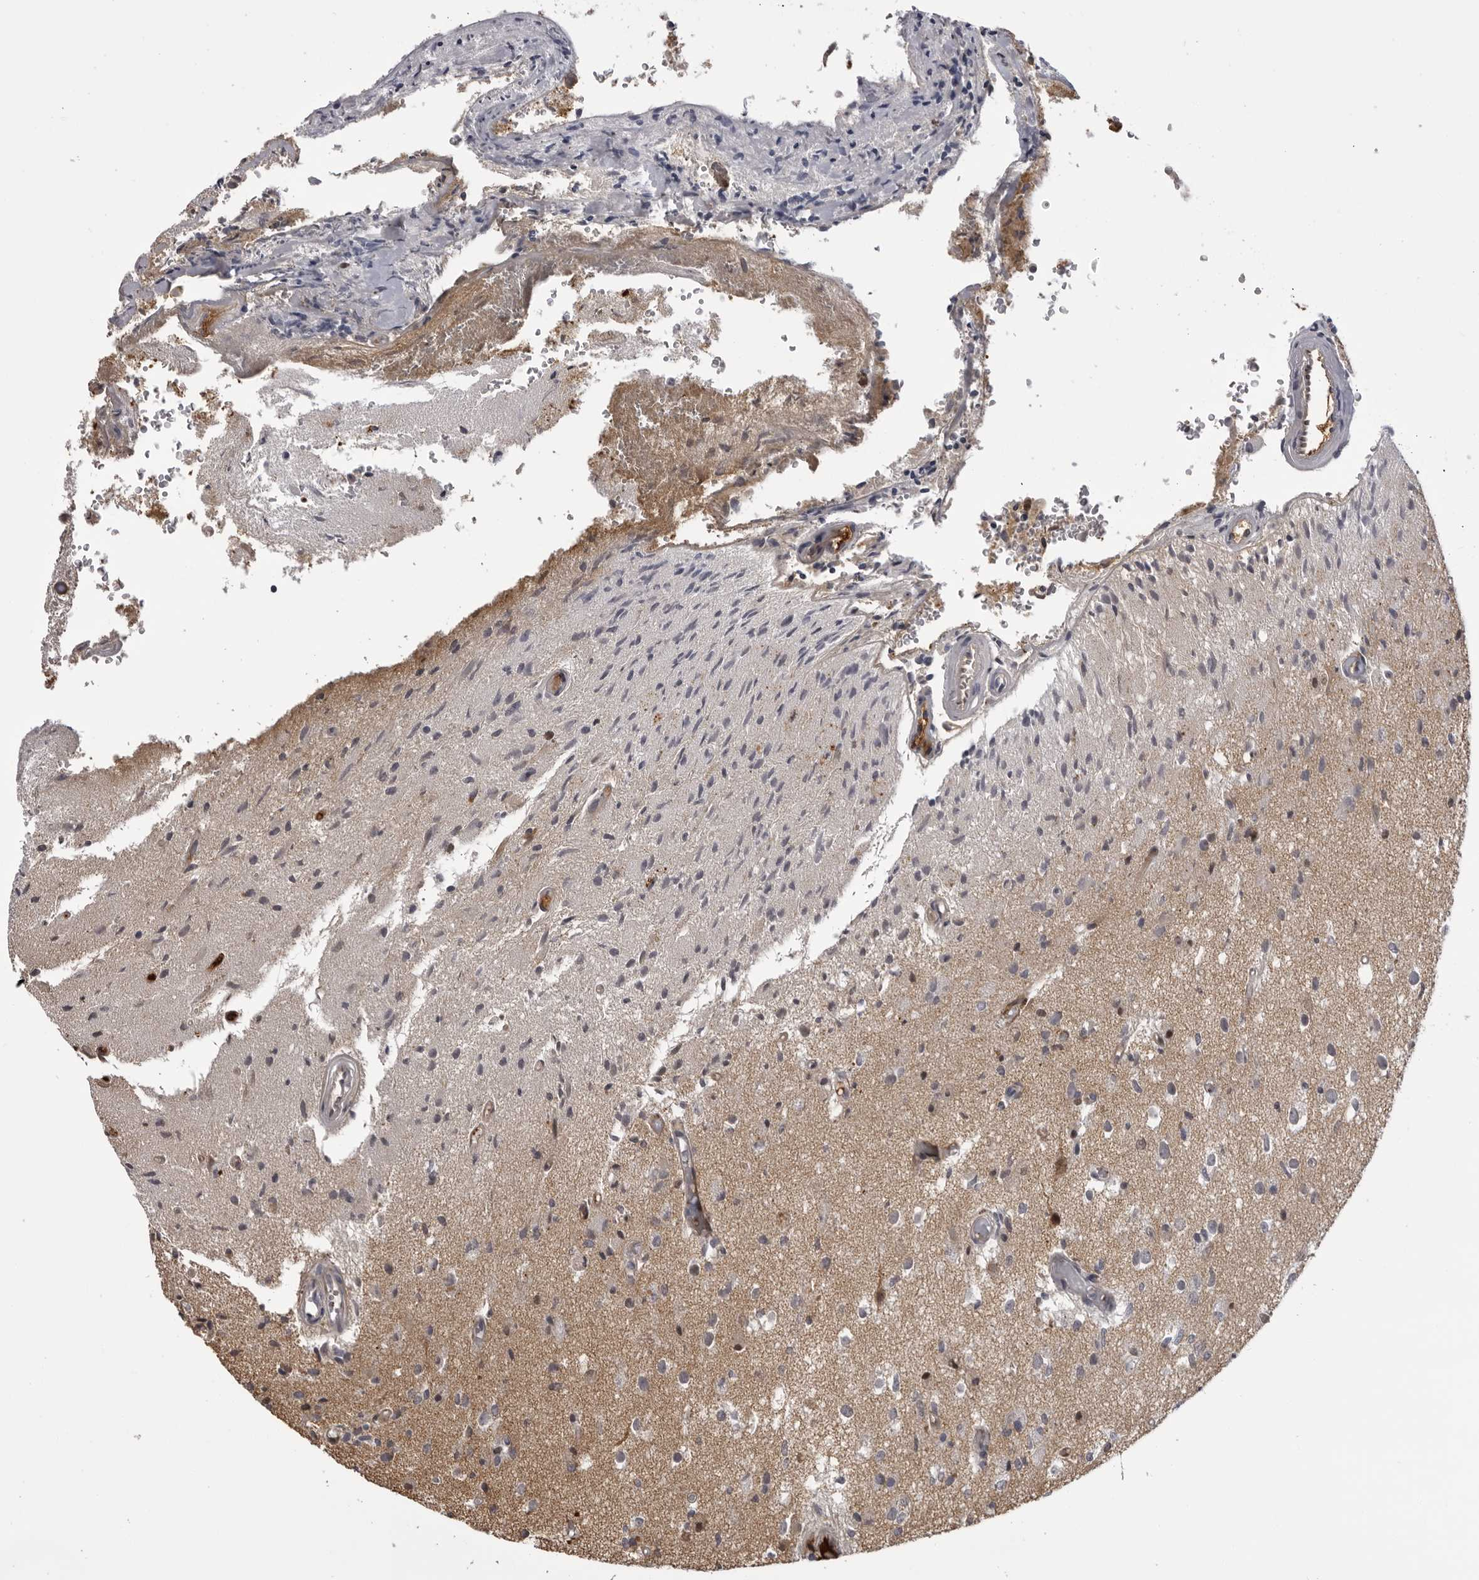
{"staining": {"intensity": "negative", "quantity": "none", "location": "none"}, "tissue": "glioma", "cell_type": "Tumor cells", "image_type": "cancer", "snomed": [{"axis": "morphology", "description": "Normal tissue, NOS"}, {"axis": "morphology", "description": "Glioma, malignant, High grade"}, {"axis": "topography", "description": "Cerebral cortex"}], "caption": "Histopathology image shows no significant protein staining in tumor cells of malignant glioma (high-grade). (DAB IHC, high magnification).", "gene": "PLEKHF2", "patient": {"sex": "male", "age": 77}}